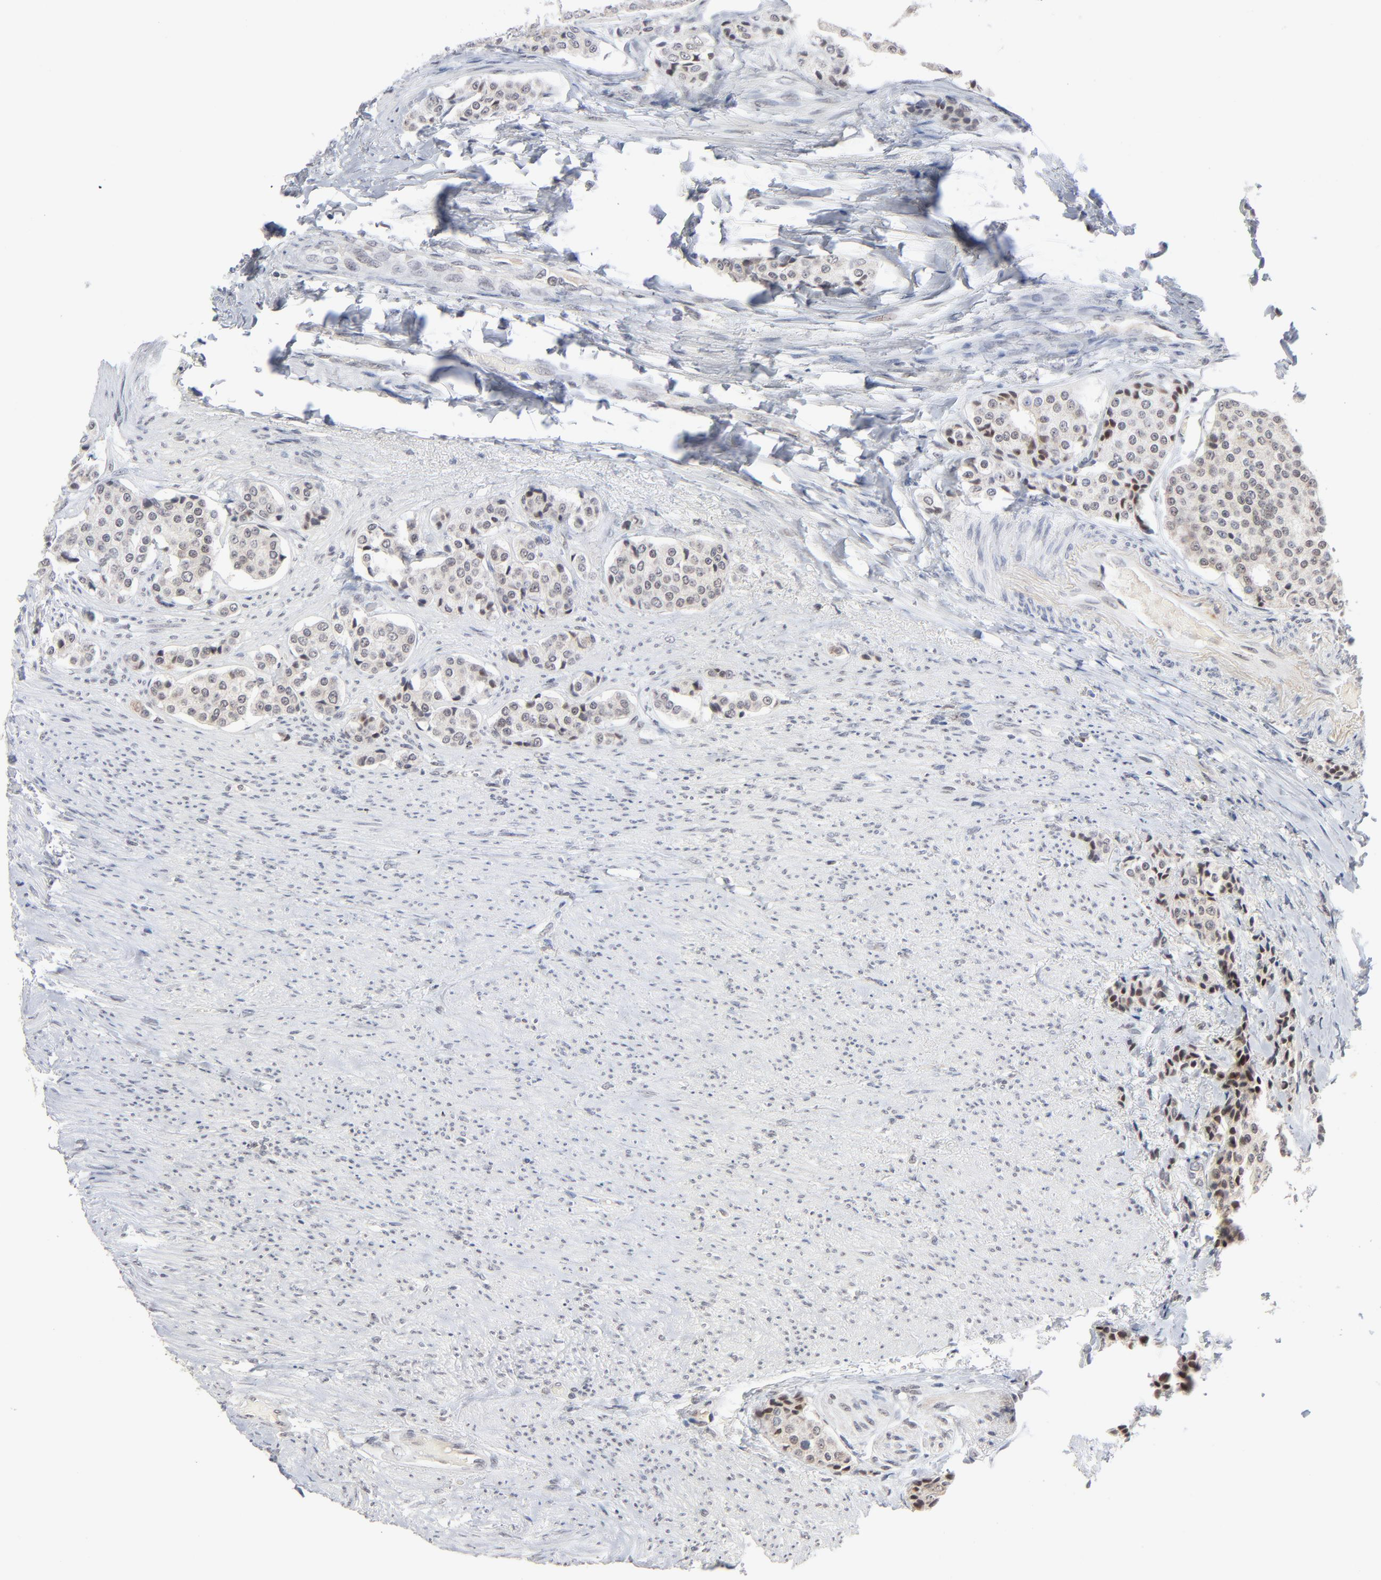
{"staining": {"intensity": "weak", "quantity": "<25%", "location": "cytoplasmic/membranous,nuclear"}, "tissue": "carcinoid", "cell_type": "Tumor cells", "image_type": "cancer", "snomed": [{"axis": "morphology", "description": "Carcinoid, malignant, NOS"}, {"axis": "topography", "description": "Colon"}], "caption": "There is no significant expression in tumor cells of carcinoid.", "gene": "MBIP", "patient": {"sex": "female", "age": 61}}